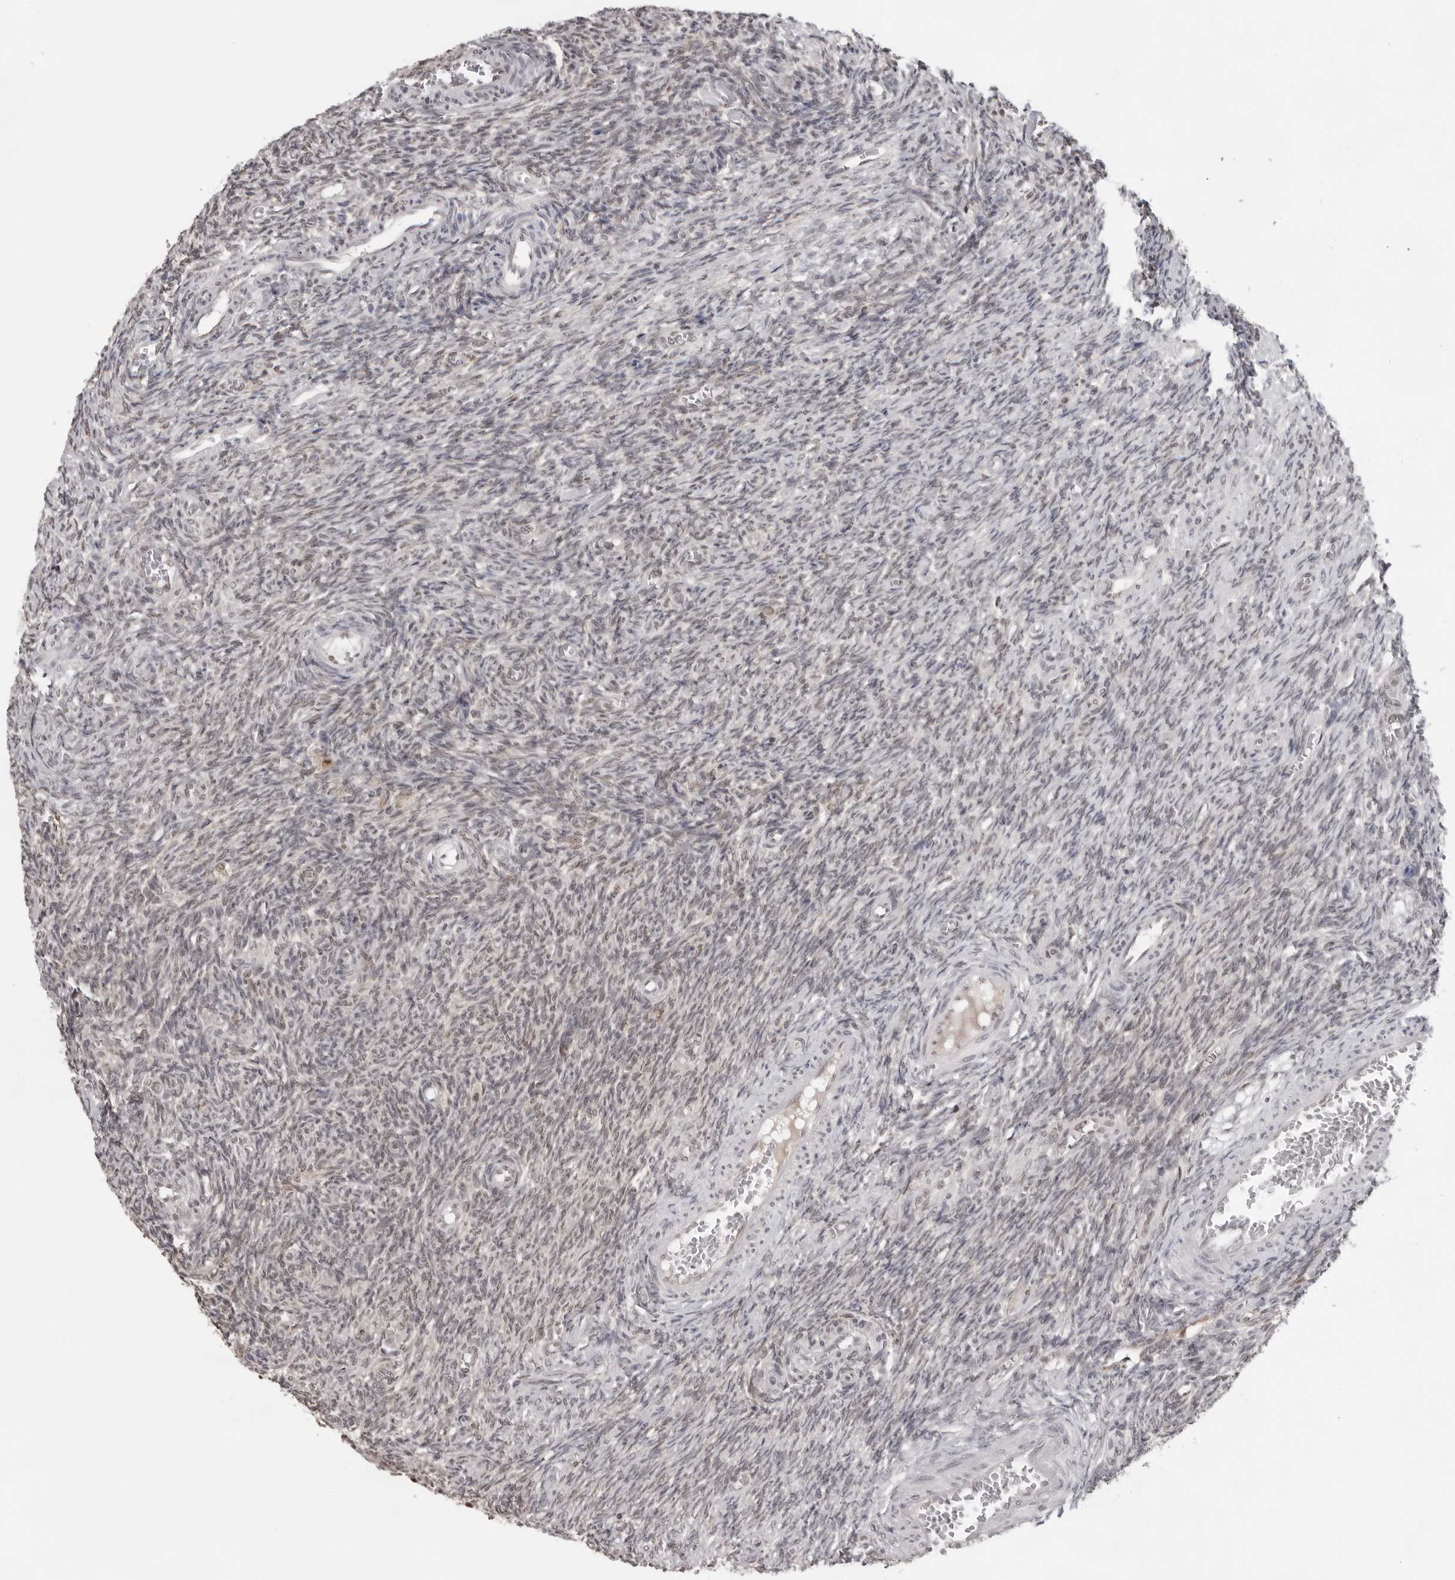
{"staining": {"intensity": "negative", "quantity": "none", "location": "none"}, "tissue": "ovary", "cell_type": "Ovarian stroma cells", "image_type": "normal", "snomed": [{"axis": "morphology", "description": "Normal tissue, NOS"}, {"axis": "topography", "description": "Ovary"}], "caption": "The immunohistochemistry histopathology image has no significant expression in ovarian stroma cells of ovary.", "gene": "EXOSC10", "patient": {"sex": "female", "age": 27}}